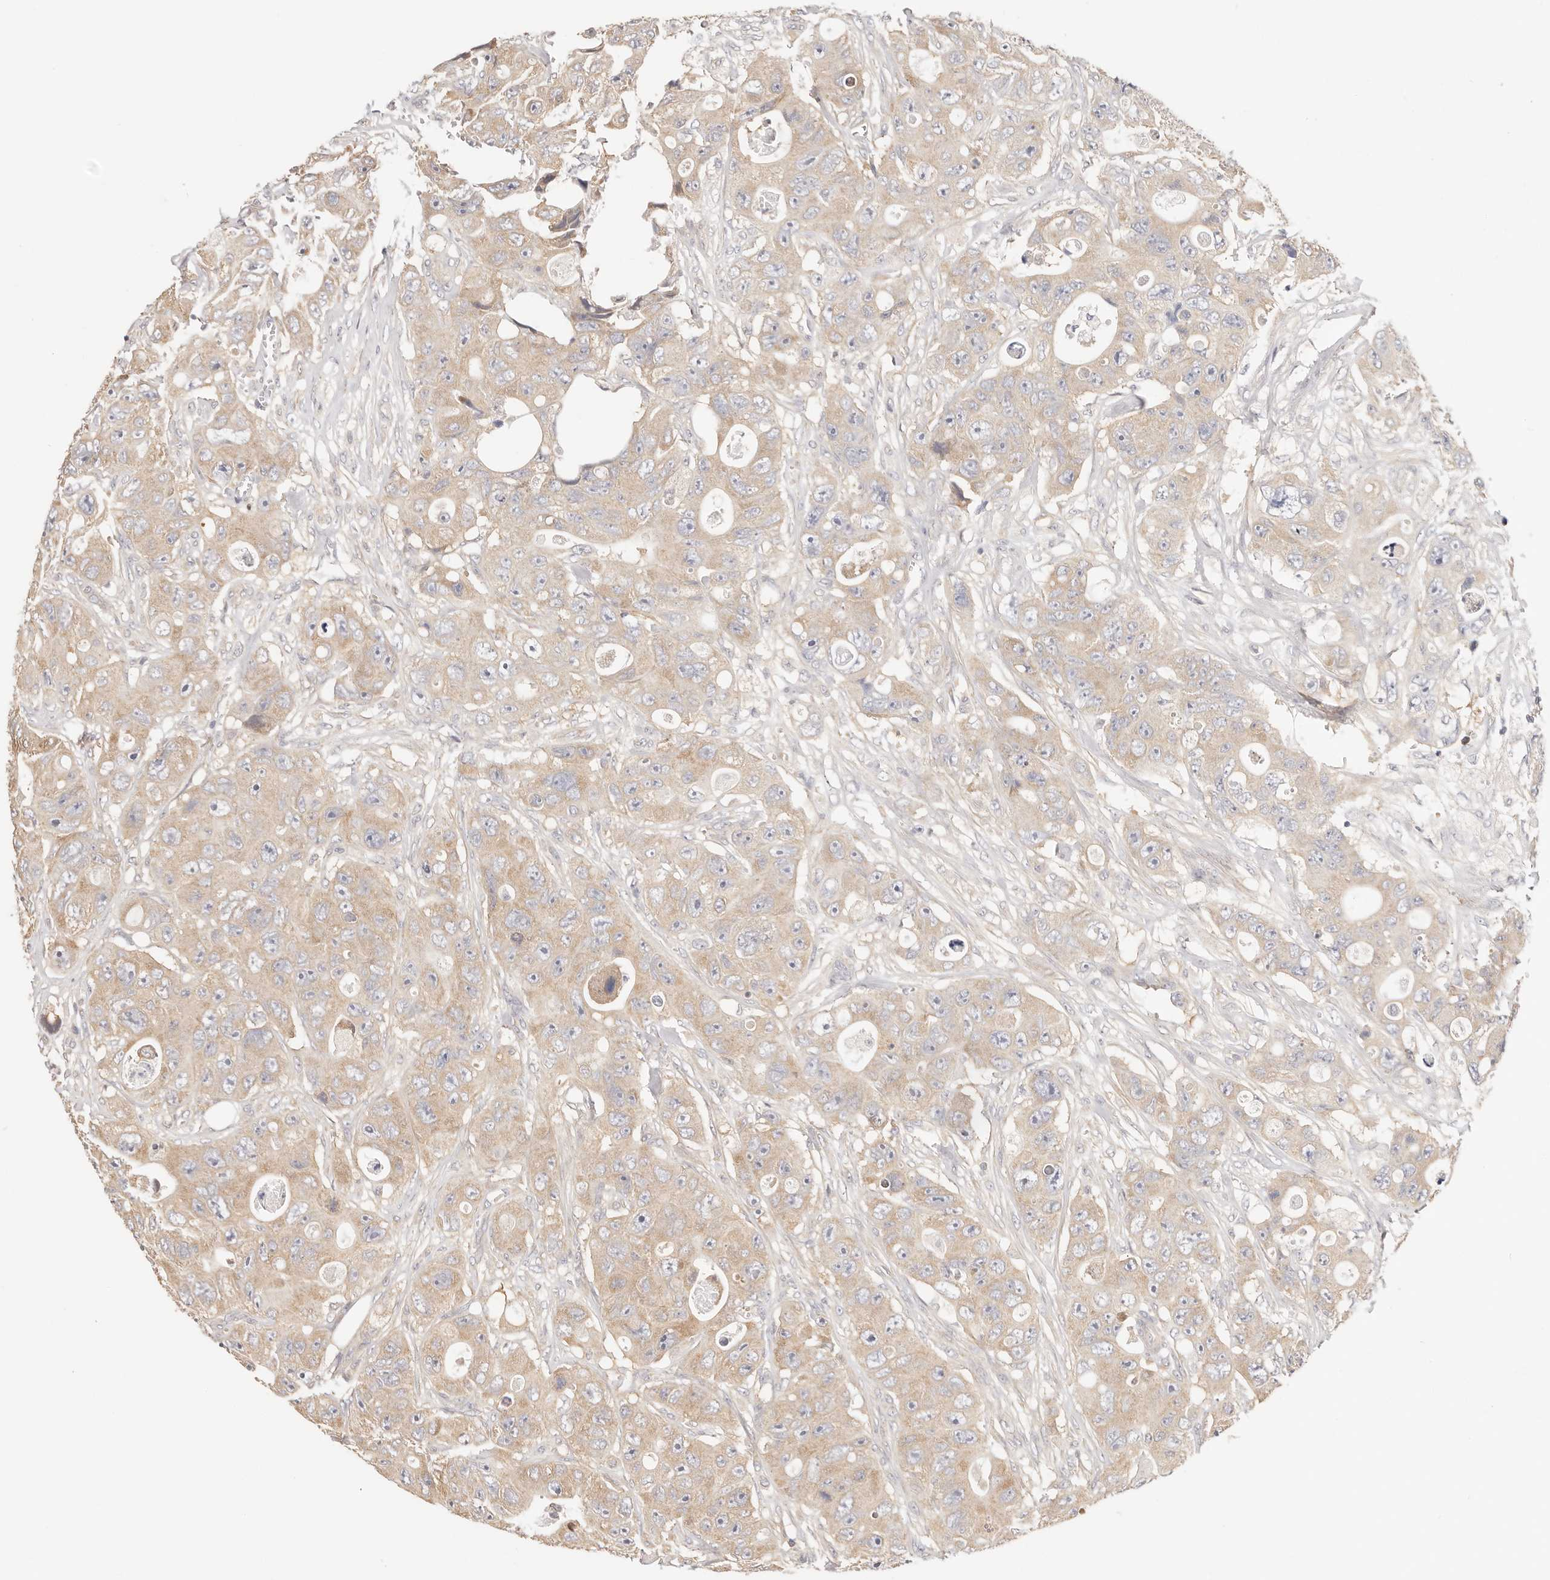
{"staining": {"intensity": "weak", "quantity": ">75%", "location": "cytoplasmic/membranous"}, "tissue": "colorectal cancer", "cell_type": "Tumor cells", "image_type": "cancer", "snomed": [{"axis": "morphology", "description": "Adenocarcinoma, NOS"}, {"axis": "topography", "description": "Colon"}], "caption": "A high-resolution image shows IHC staining of colorectal cancer, which displays weak cytoplasmic/membranous positivity in about >75% of tumor cells. Ihc stains the protein of interest in brown and the nuclei are stained blue.", "gene": "KCMF1", "patient": {"sex": "female", "age": 46}}